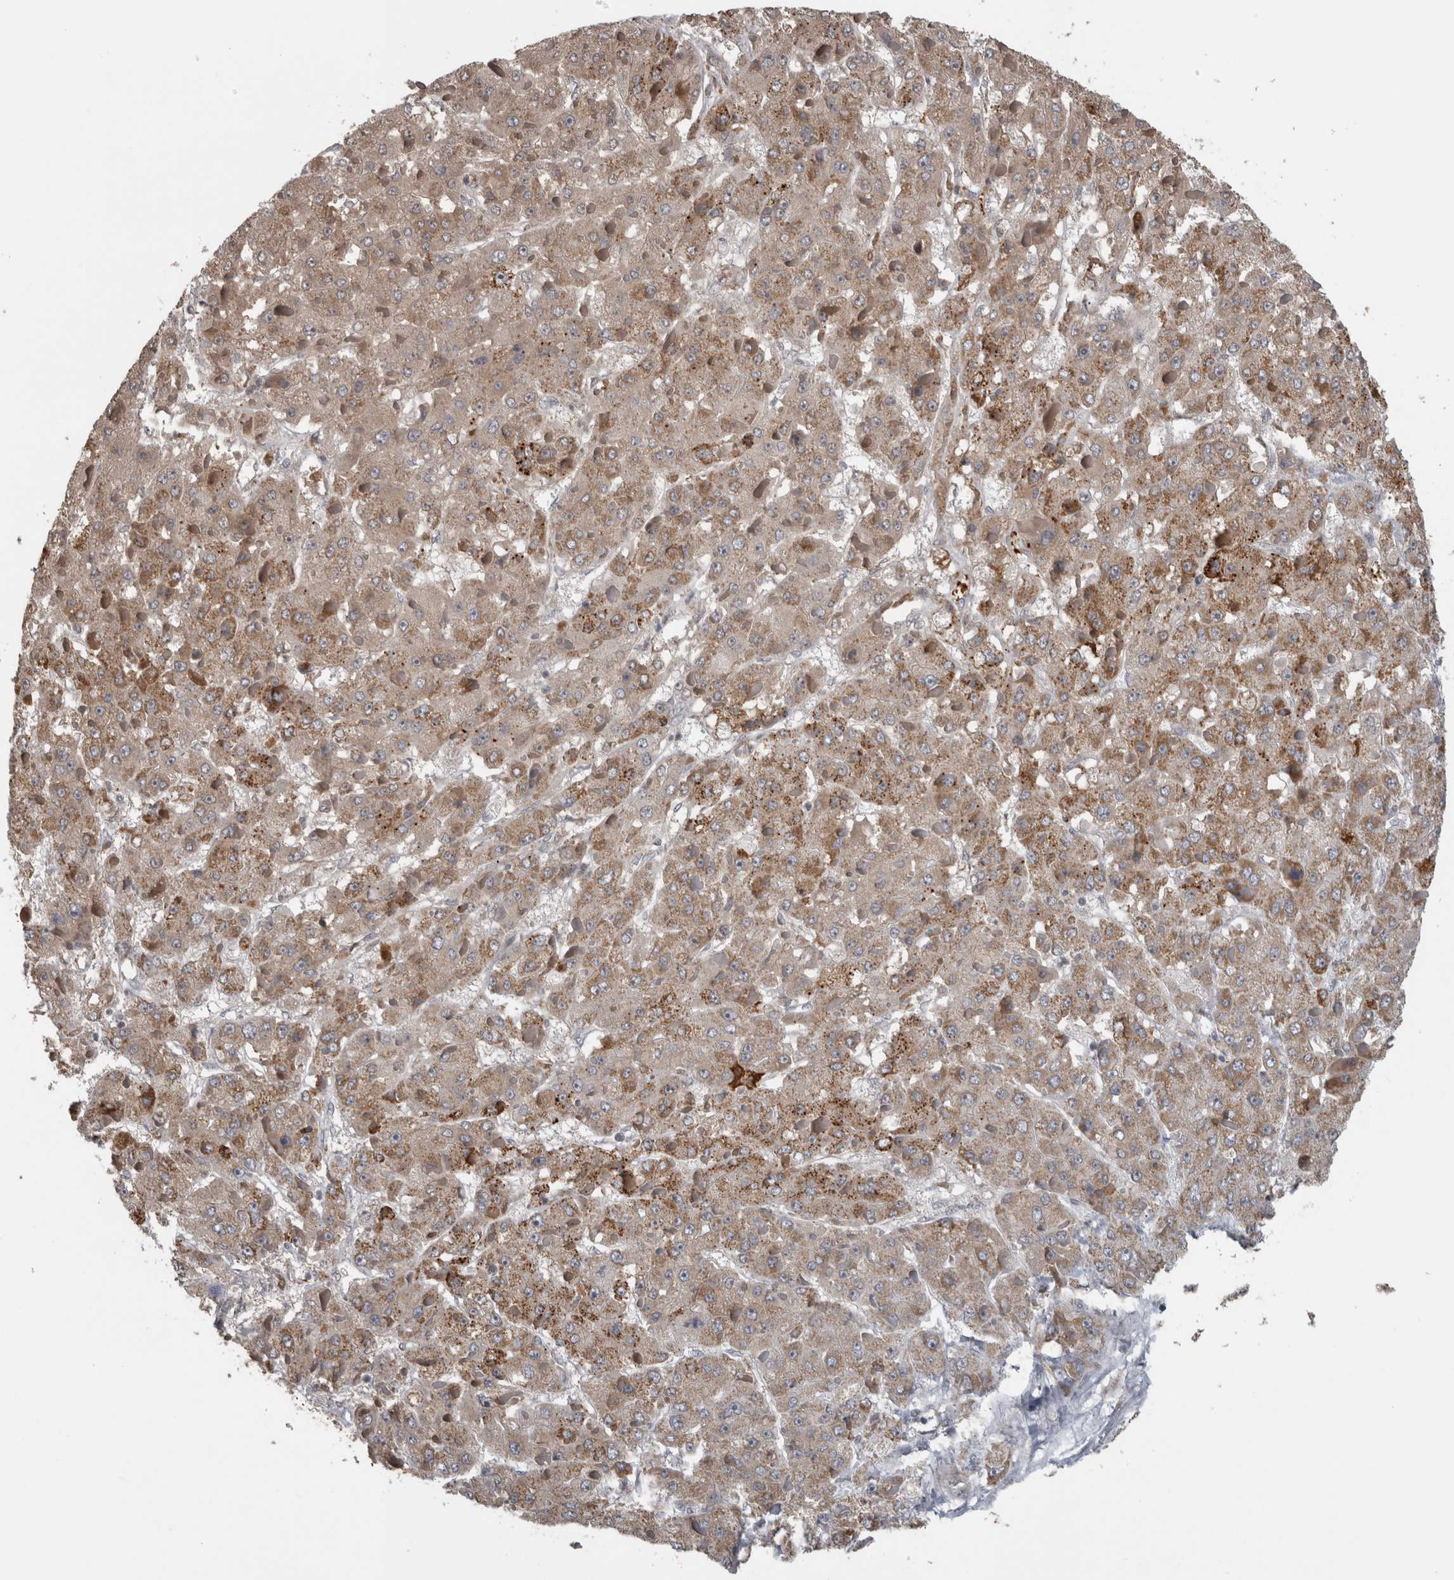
{"staining": {"intensity": "weak", "quantity": ">75%", "location": "cytoplasmic/membranous"}, "tissue": "liver cancer", "cell_type": "Tumor cells", "image_type": "cancer", "snomed": [{"axis": "morphology", "description": "Carcinoma, Hepatocellular, NOS"}, {"axis": "topography", "description": "Liver"}], "caption": "Immunohistochemistry (IHC) micrograph of neoplastic tissue: hepatocellular carcinoma (liver) stained using immunohistochemistry exhibits low levels of weak protein expression localized specifically in the cytoplasmic/membranous of tumor cells, appearing as a cytoplasmic/membranous brown color.", "gene": "OR2K2", "patient": {"sex": "female", "age": 73}}